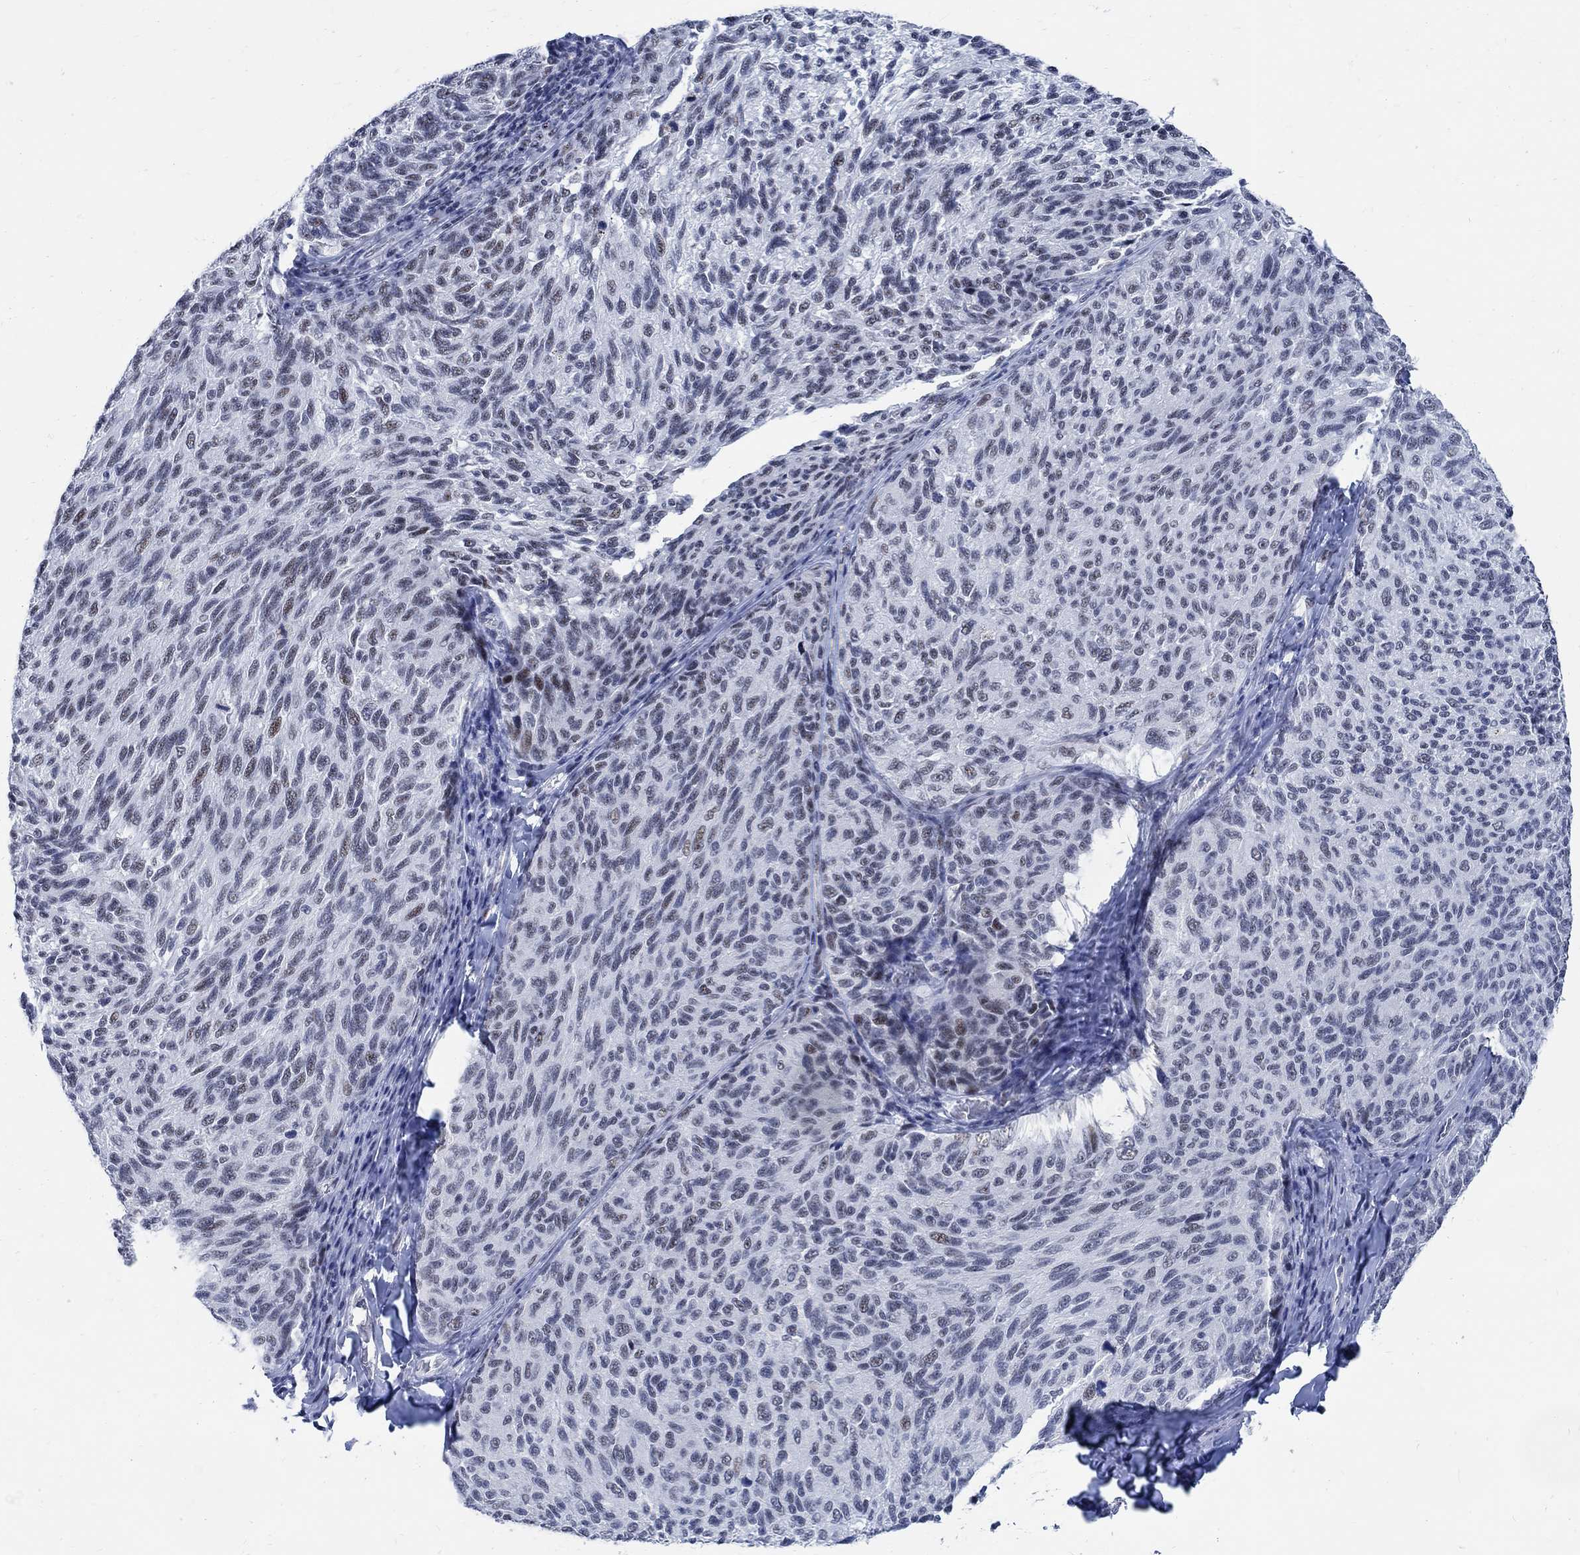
{"staining": {"intensity": "weak", "quantity": "<25%", "location": "nuclear"}, "tissue": "melanoma", "cell_type": "Tumor cells", "image_type": "cancer", "snomed": [{"axis": "morphology", "description": "Malignant melanoma, NOS"}, {"axis": "topography", "description": "Skin"}], "caption": "Immunohistochemical staining of human malignant melanoma exhibits no significant staining in tumor cells.", "gene": "DLK1", "patient": {"sex": "female", "age": 73}}